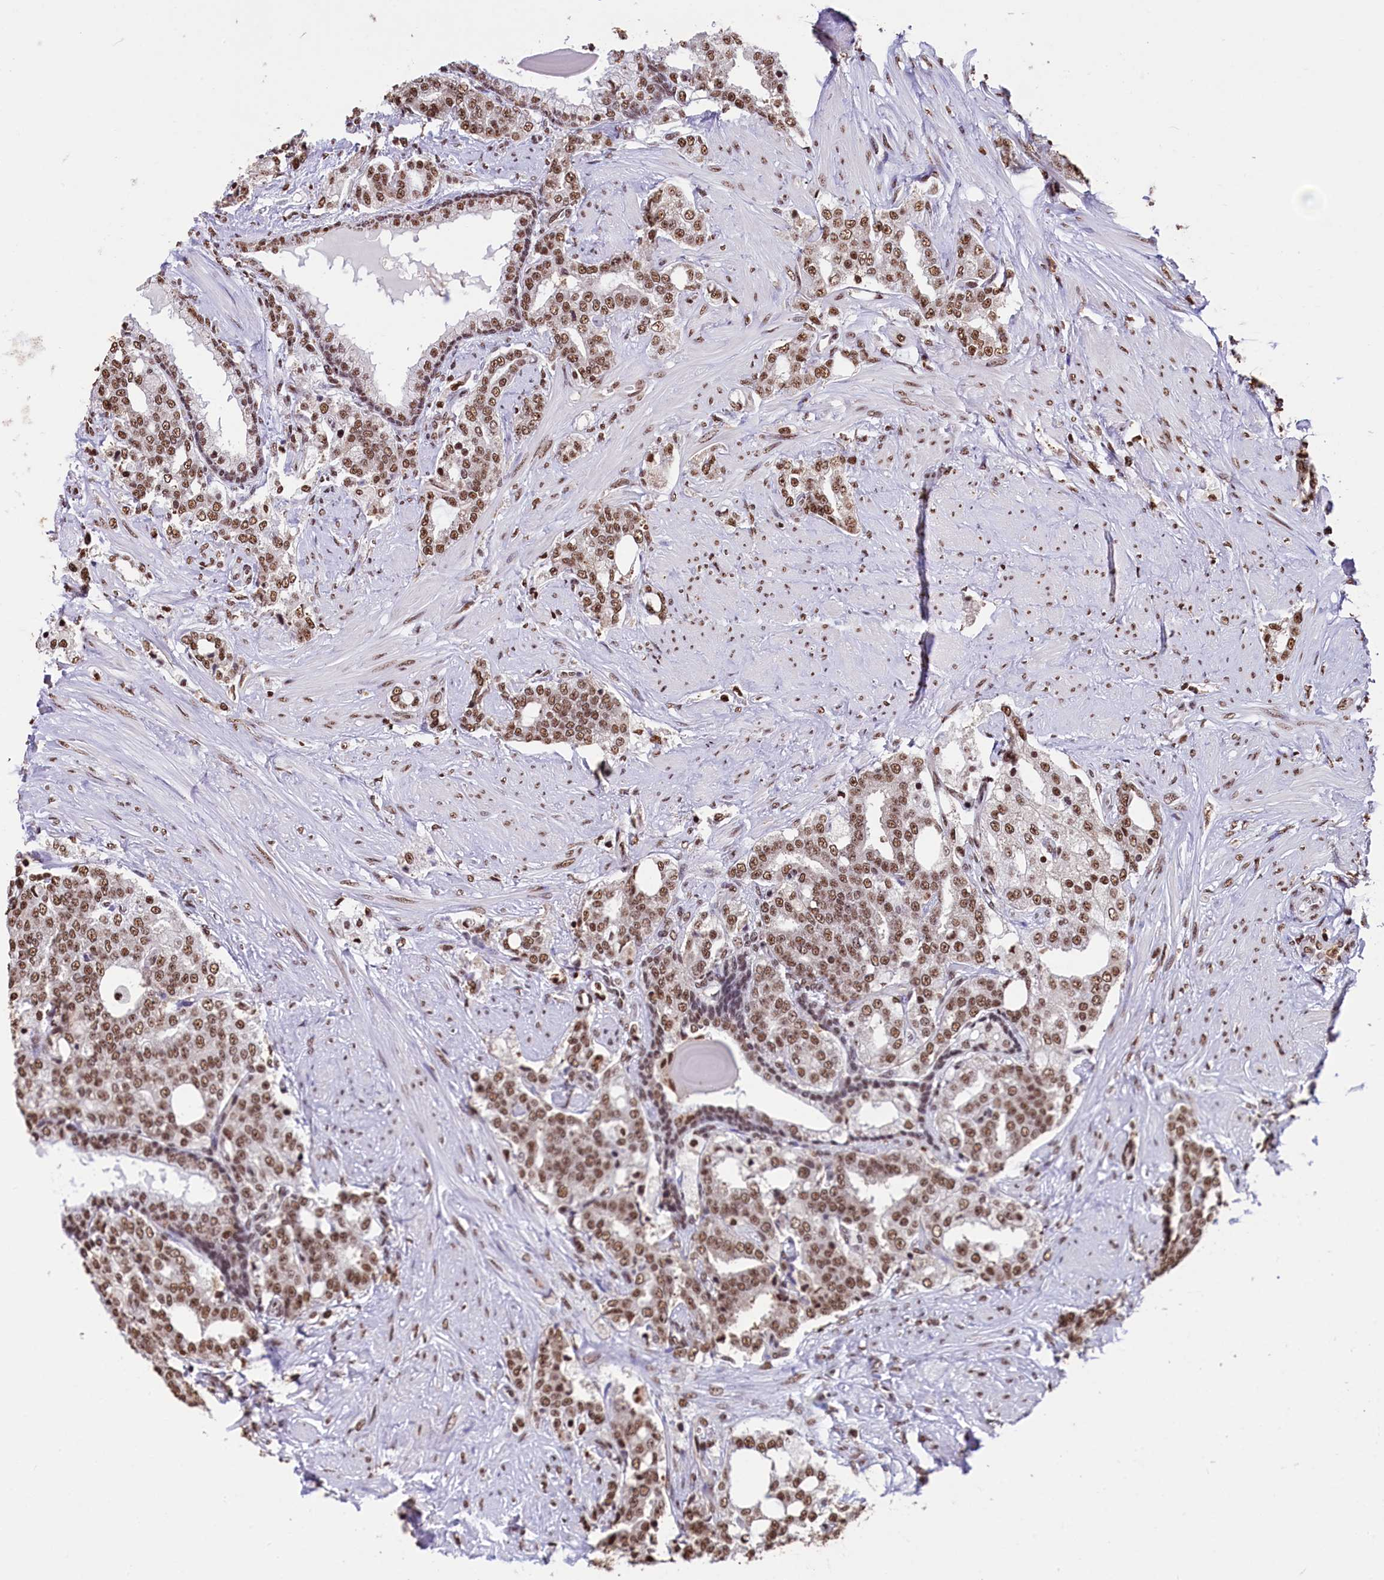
{"staining": {"intensity": "moderate", "quantity": ">75%", "location": "nuclear"}, "tissue": "prostate cancer", "cell_type": "Tumor cells", "image_type": "cancer", "snomed": [{"axis": "morphology", "description": "Adenocarcinoma, High grade"}, {"axis": "topography", "description": "Prostate"}], "caption": "An IHC micrograph of neoplastic tissue is shown. Protein staining in brown labels moderate nuclear positivity in prostate cancer within tumor cells.", "gene": "SNRPD2", "patient": {"sex": "male", "age": 64}}